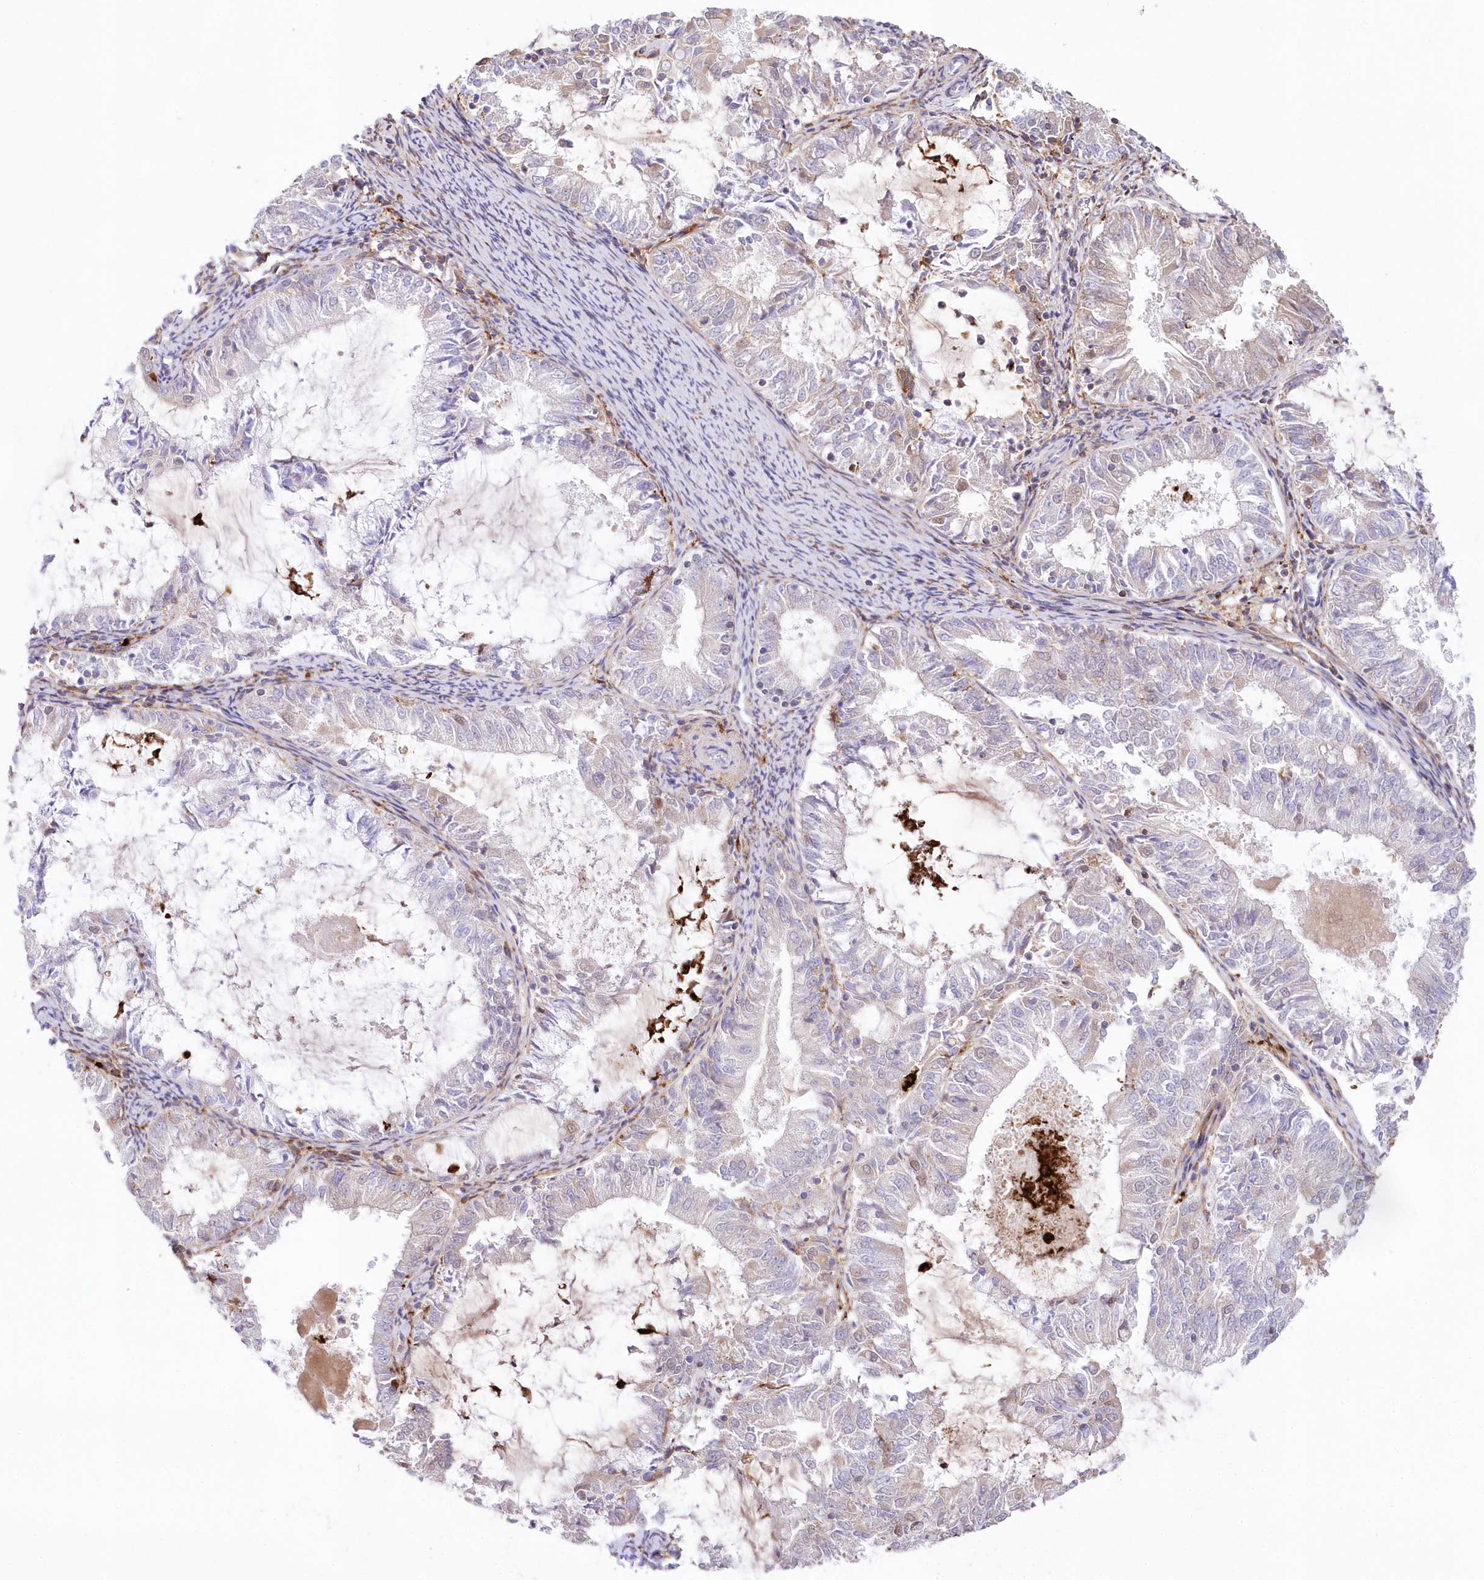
{"staining": {"intensity": "negative", "quantity": "none", "location": "none"}, "tissue": "endometrial cancer", "cell_type": "Tumor cells", "image_type": "cancer", "snomed": [{"axis": "morphology", "description": "Adenocarcinoma, NOS"}, {"axis": "topography", "description": "Endometrium"}], "caption": "The histopathology image reveals no staining of tumor cells in endometrial adenocarcinoma.", "gene": "DNAJC19", "patient": {"sex": "female", "age": 57}}